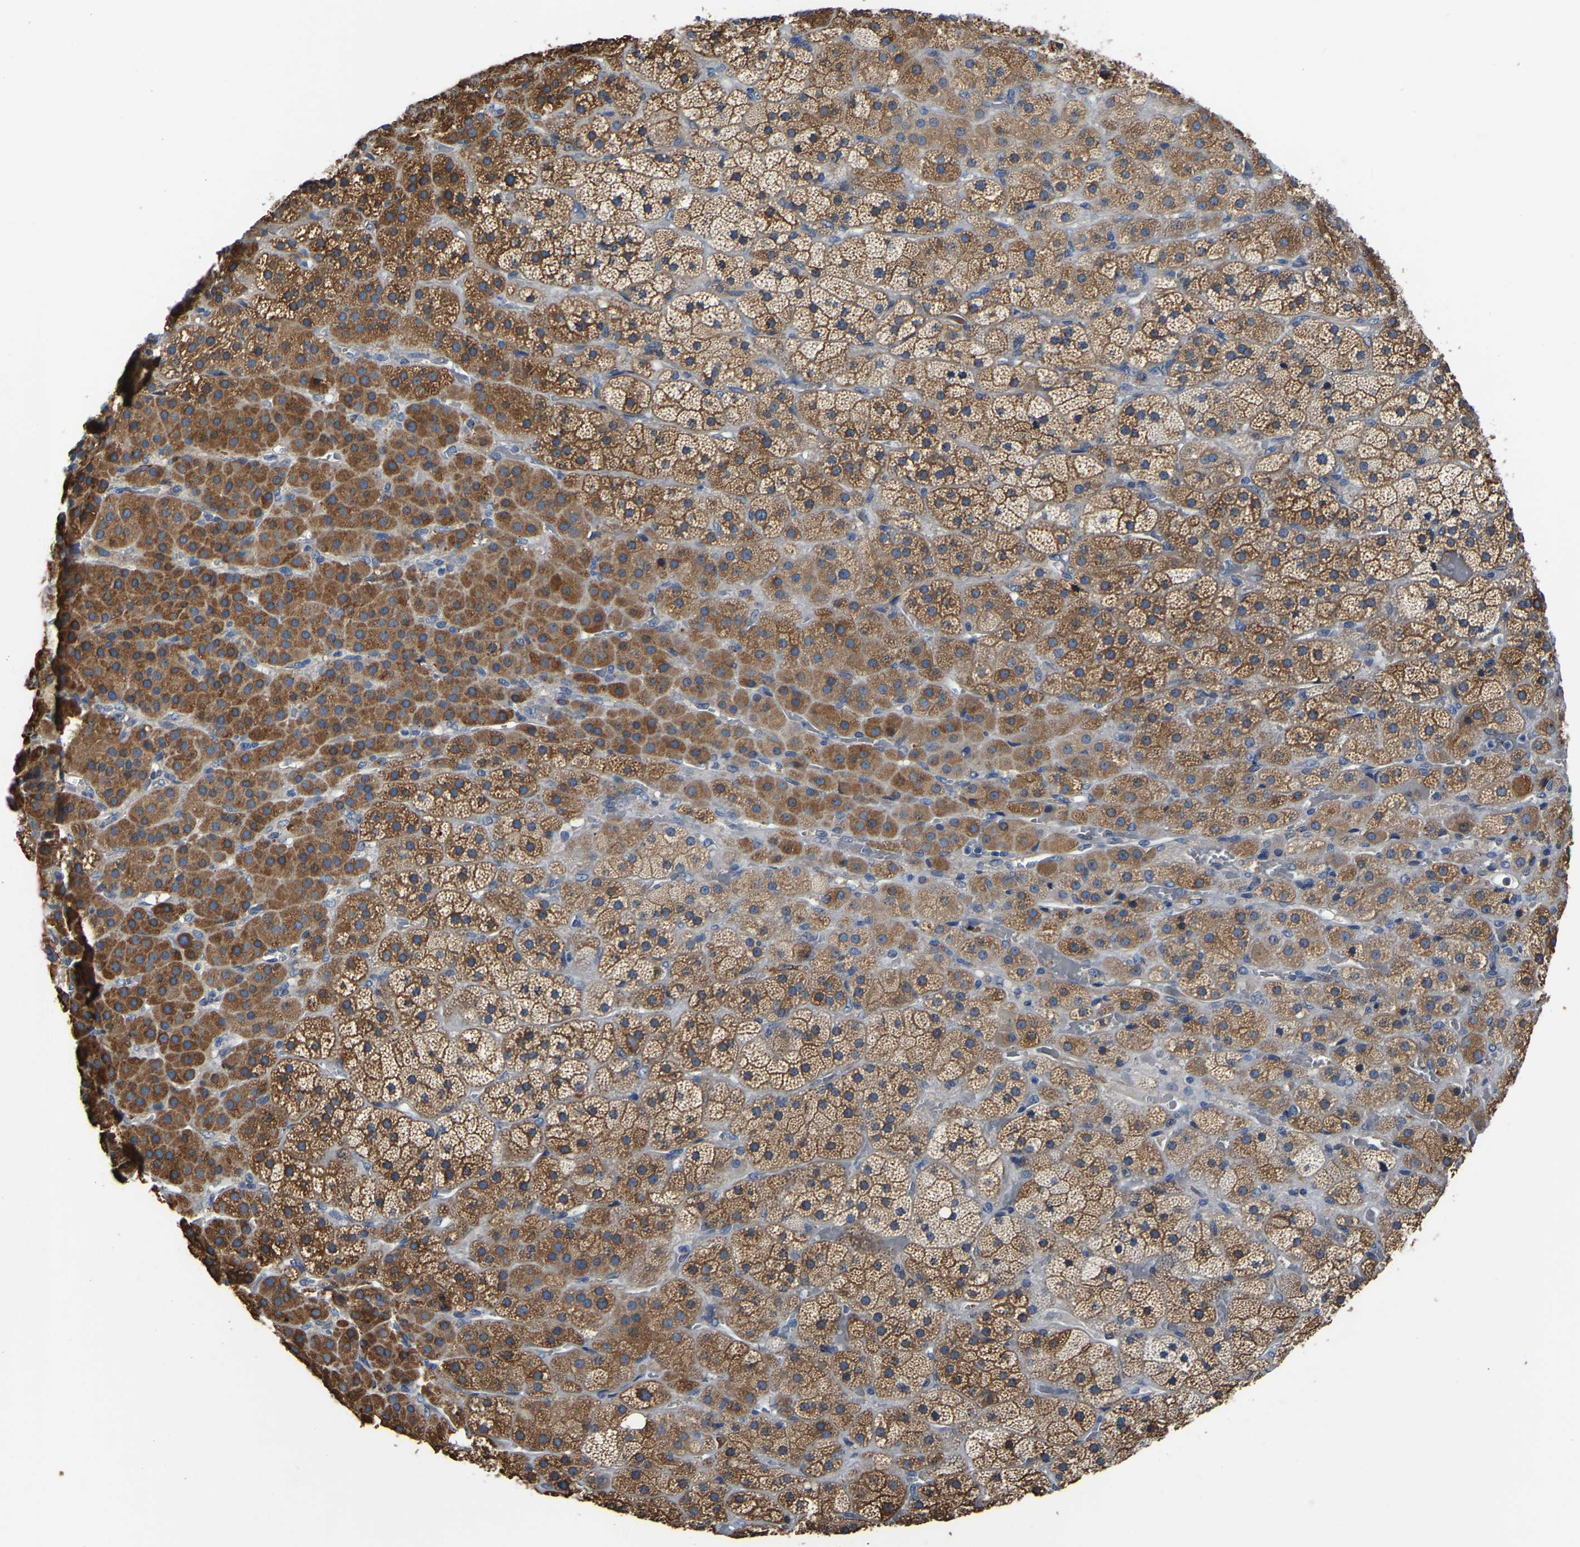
{"staining": {"intensity": "moderate", "quantity": ">75%", "location": "cytoplasmic/membranous"}, "tissue": "adrenal gland", "cell_type": "Glandular cells", "image_type": "normal", "snomed": [{"axis": "morphology", "description": "Normal tissue, NOS"}, {"axis": "topography", "description": "Adrenal gland"}], "caption": "The histopathology image exhibits staining of unremarkable adrenal gland, revealing moderate cytoplasmic/membranous protein positivity (brown color) within glandular cells.", "gene": "ARL6IP5", "patient": {"sex": "male", "age": 57}}